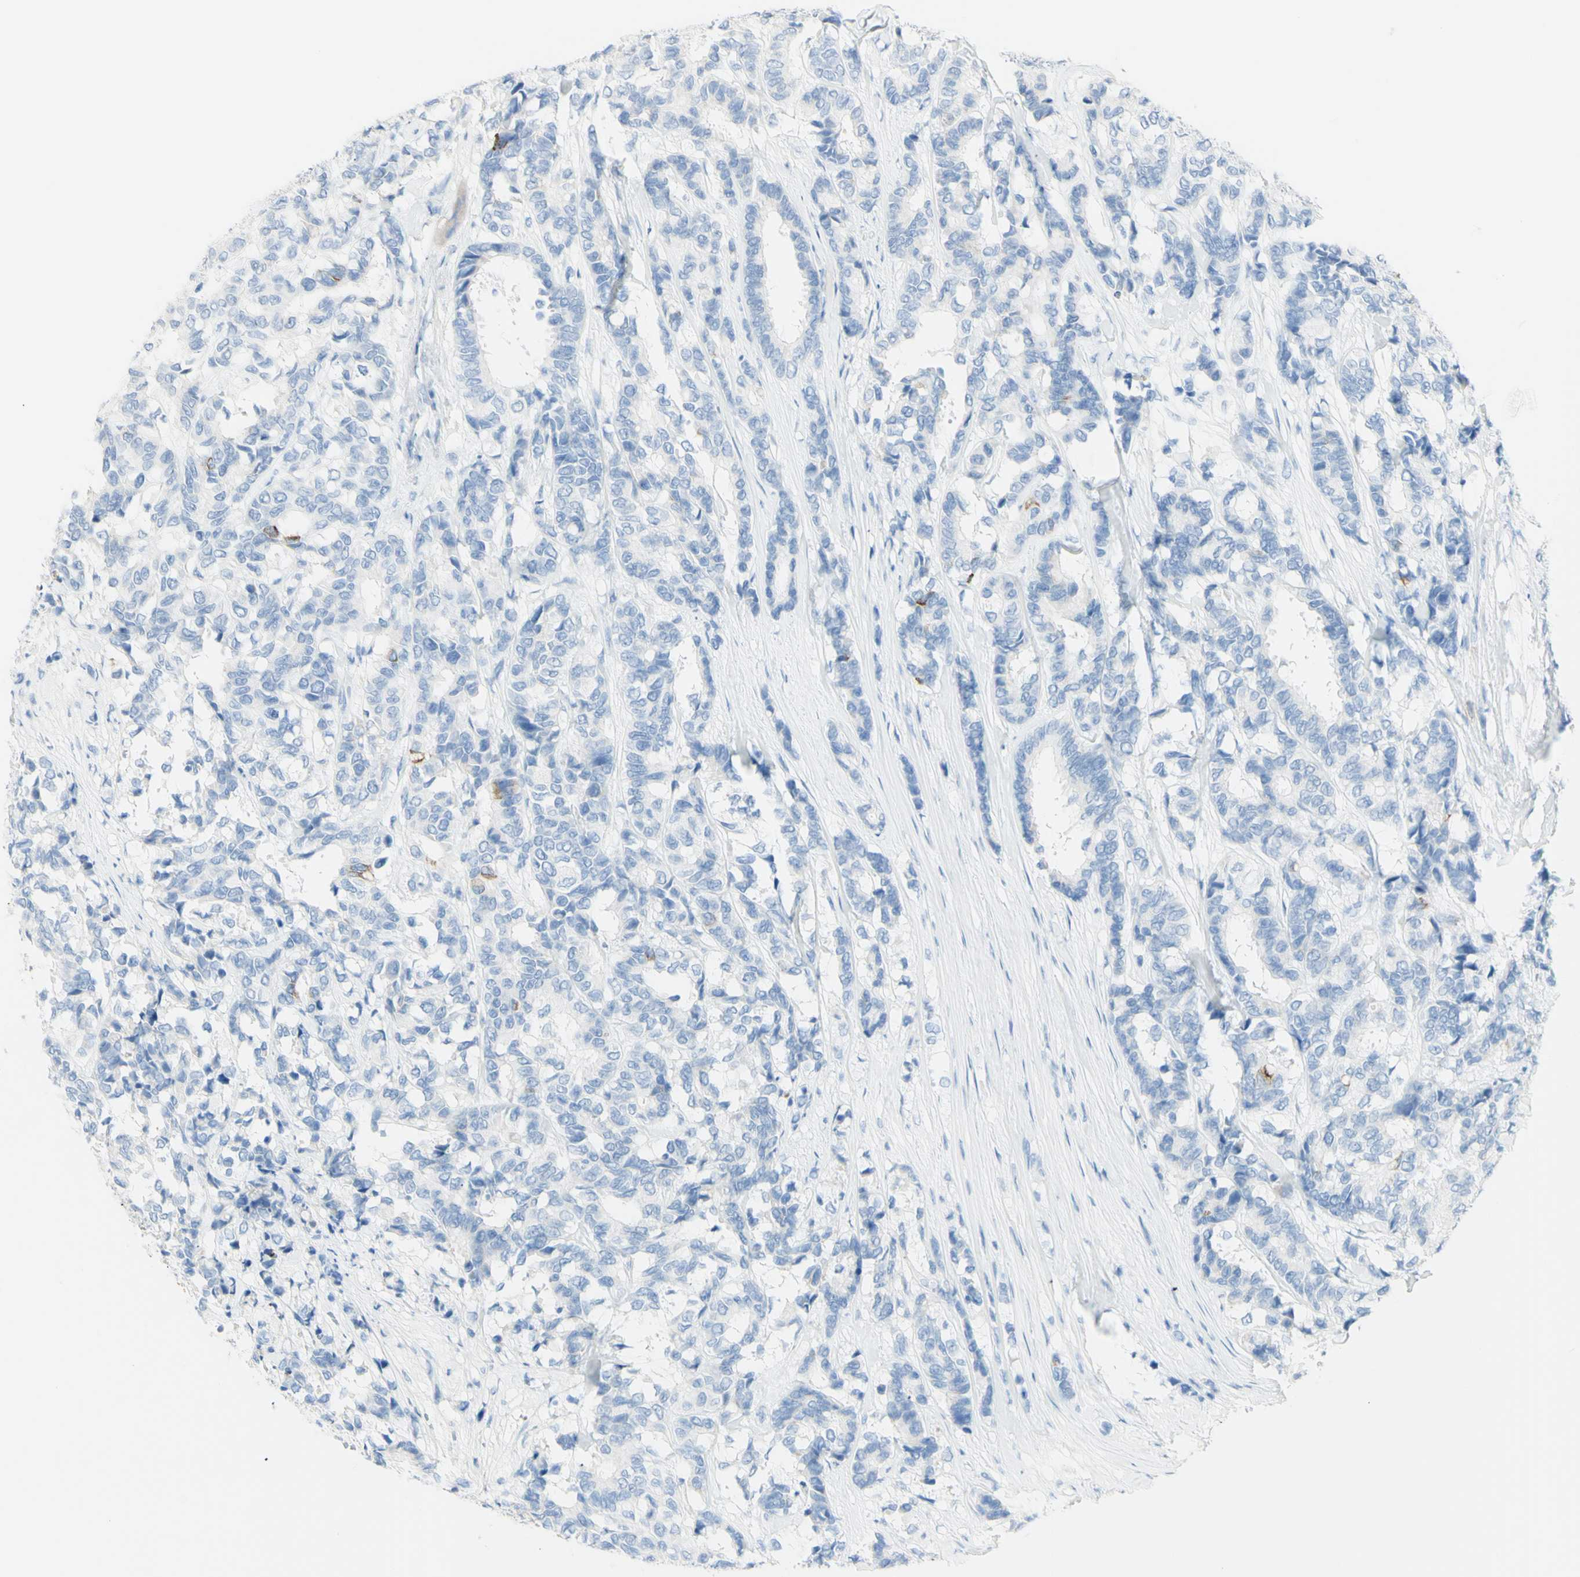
{"staining": {"intensity": "negative", "quantity": "none", "location": "none"}, "tissue": "breast cancer", "cell_type": "Tumor cells", "image_type": "cancer", "snomed": [{"axis": "morphology", "description": "Duct carcinoma"}, {"axis": "topography", "description": "Breast"}], "caption": "Image shows no significant protein staining in tumor cells of breast cancer. (DAB immunohistochemistry with hematoxylin counter stain).", "gene": "LETM1", "patient": {"sex": "female", "age": 87}}